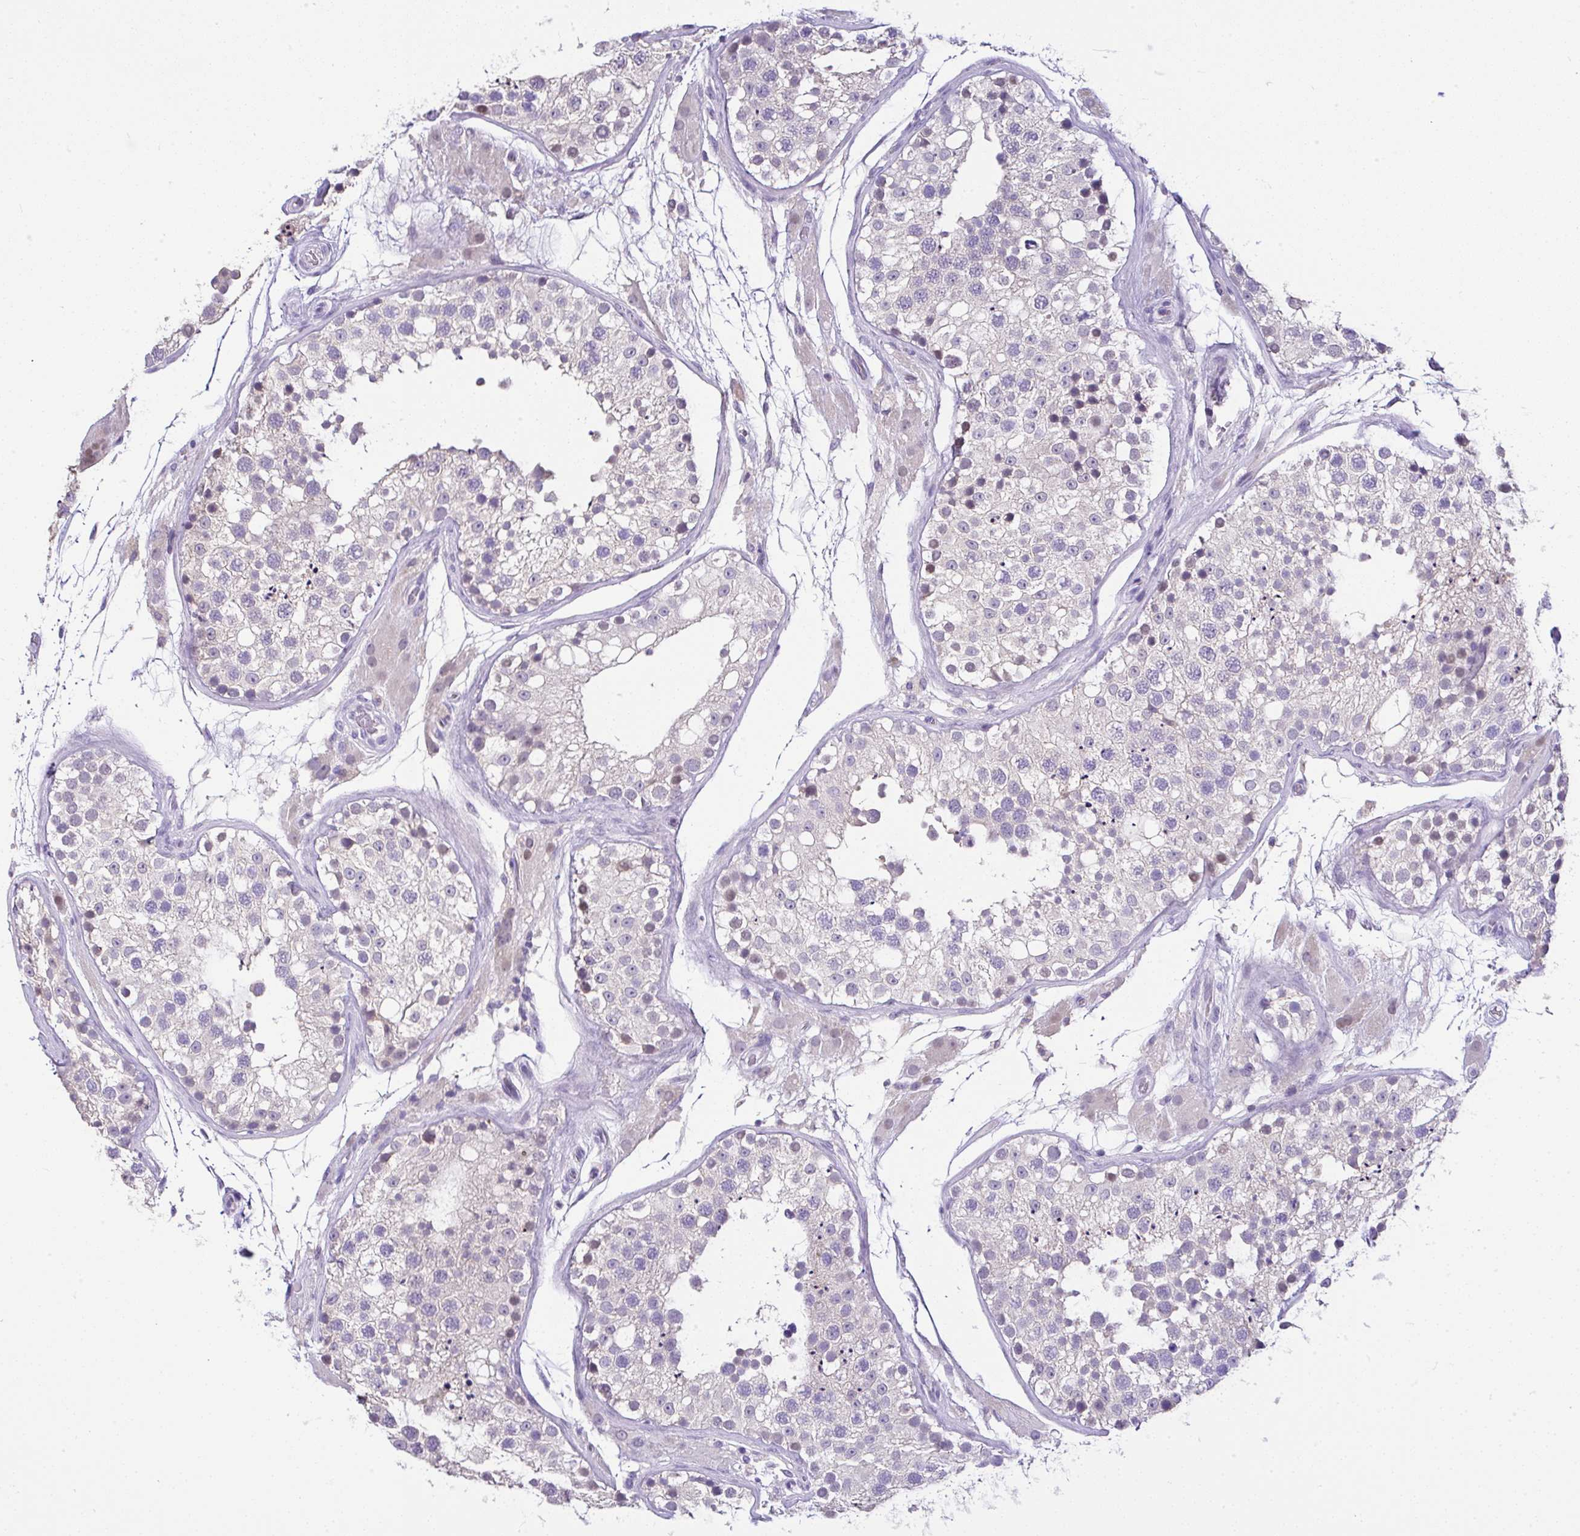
{"staining": {"intensity": "negative", "quantity": "none", "location": "none"}, "tissue": "testis", "cell_type": "Cells in seminiferous ducts", "image_type": "normal", "snomed": [{"axis": "morphology", "description": "Normal tissue, NOS"}, {"axis": "topography", "description": "Testis"}], "caption": "DAB immunohistochemical staining of normal human testis shows no significant expression in cells in seminiferous ducts. The staining was performed using DAB (3,3'-diaminobenzidine) to visualize the protein expression in brown, while the nuclei were stained in blue with hematoxylin (Magnification: 20x).", "gene": "CTU1", "patient": {"sex": "male", "age": 26}}